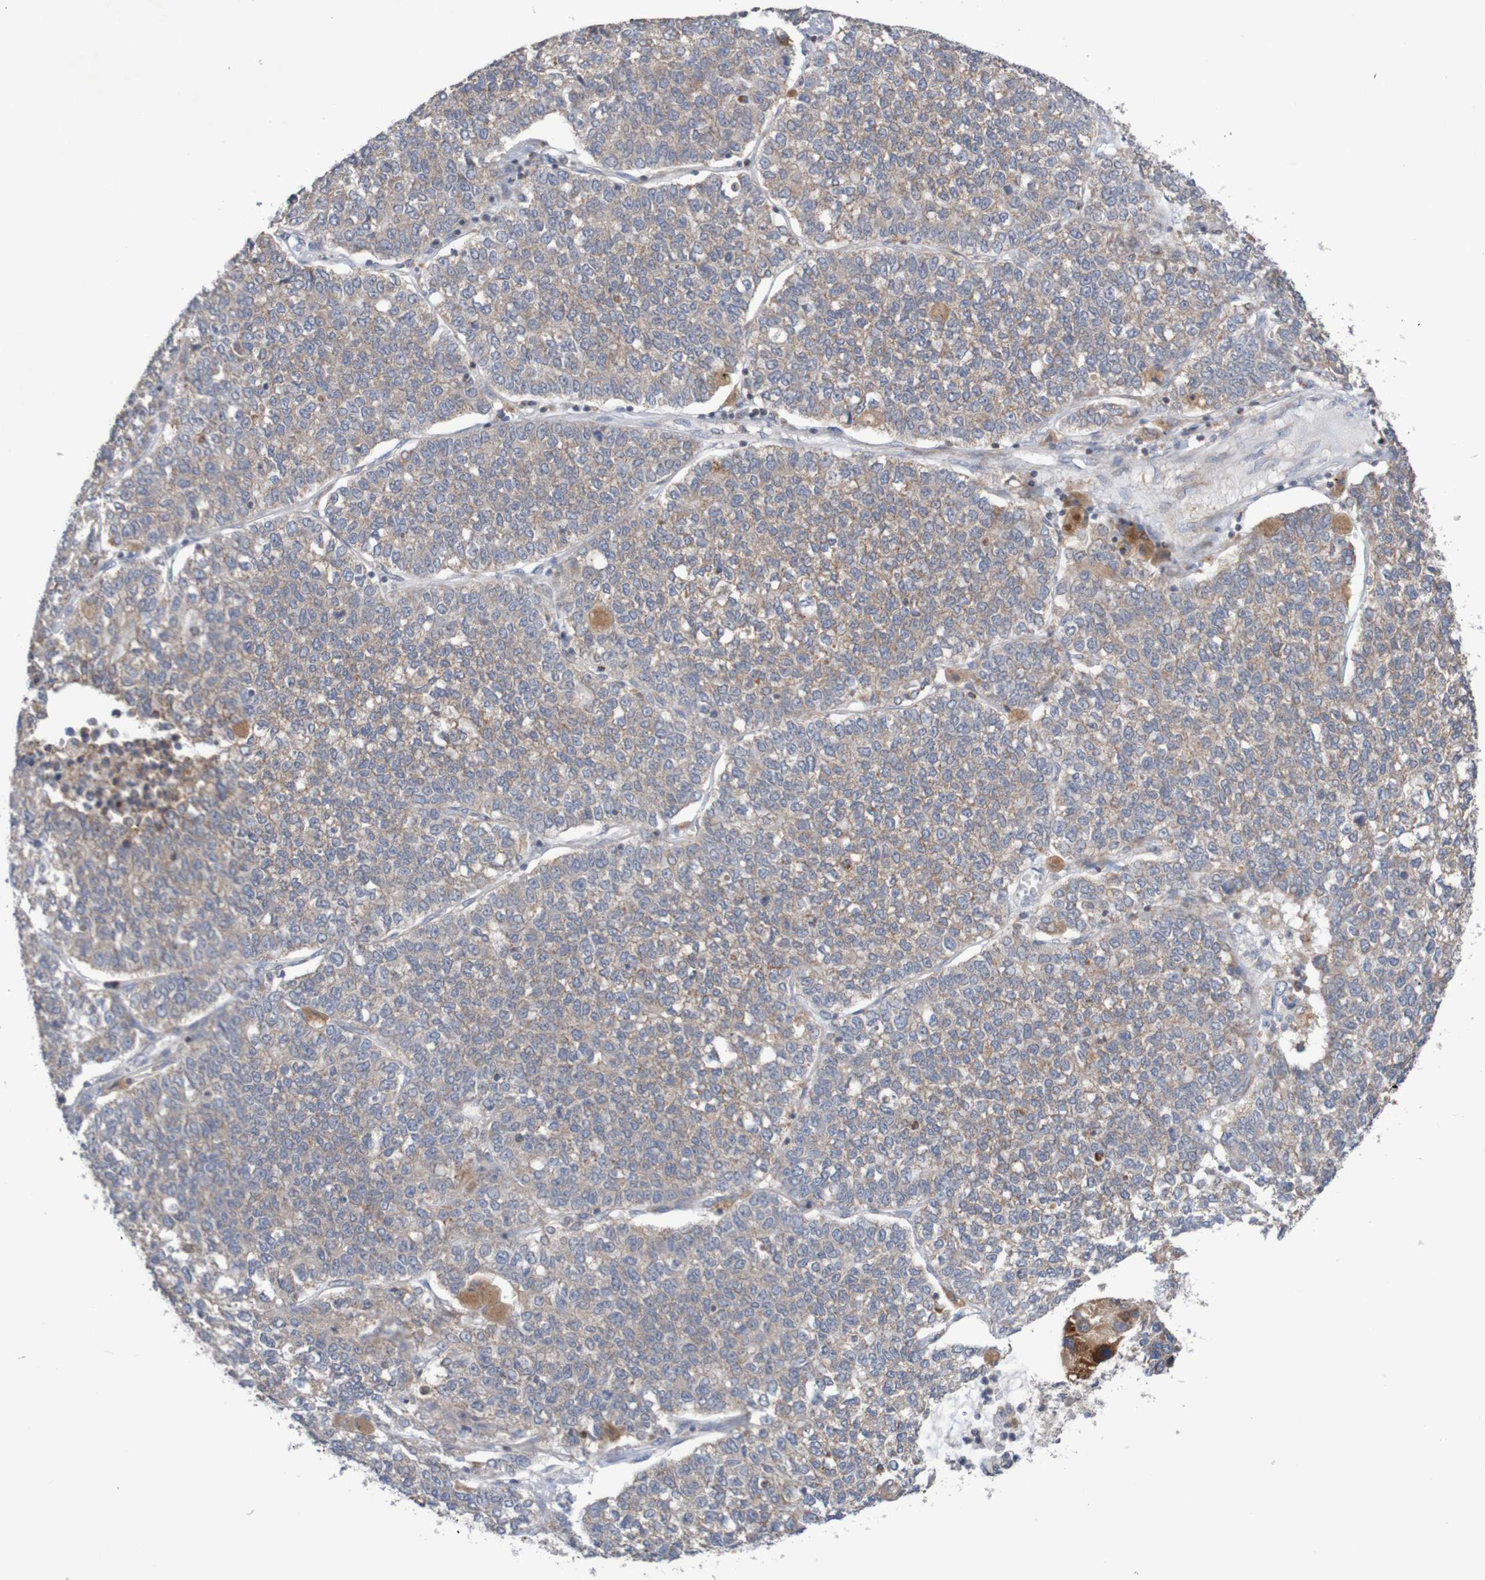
{"staining": {"intensity": "moderate", "quantity": ">75%", "location": "cytoplasmic/membranous"}, "tissue": "lung cancer", "cell_type": "Tumor cells", "image_type": "cancer", "snomed": [{"axis": "morphology", "description": "Adenocarcinoma, NOS"}, {"axis": "topography", "description": "Lung"}], "caption": "Immunohistochemistry (DAB (3,3'-diaminobenzidine)) staining of lung adenocarcinoma displays moderate cytoplasmic/membranous protein staining in about >75% of tumor cells. The staining is performed using DAB brown chromogen to label protein expression. The nuclei are counter-stained blue using hematoxylin.", "gene": "C3orf18", "patient": {"sex": "male", "age": 49}}